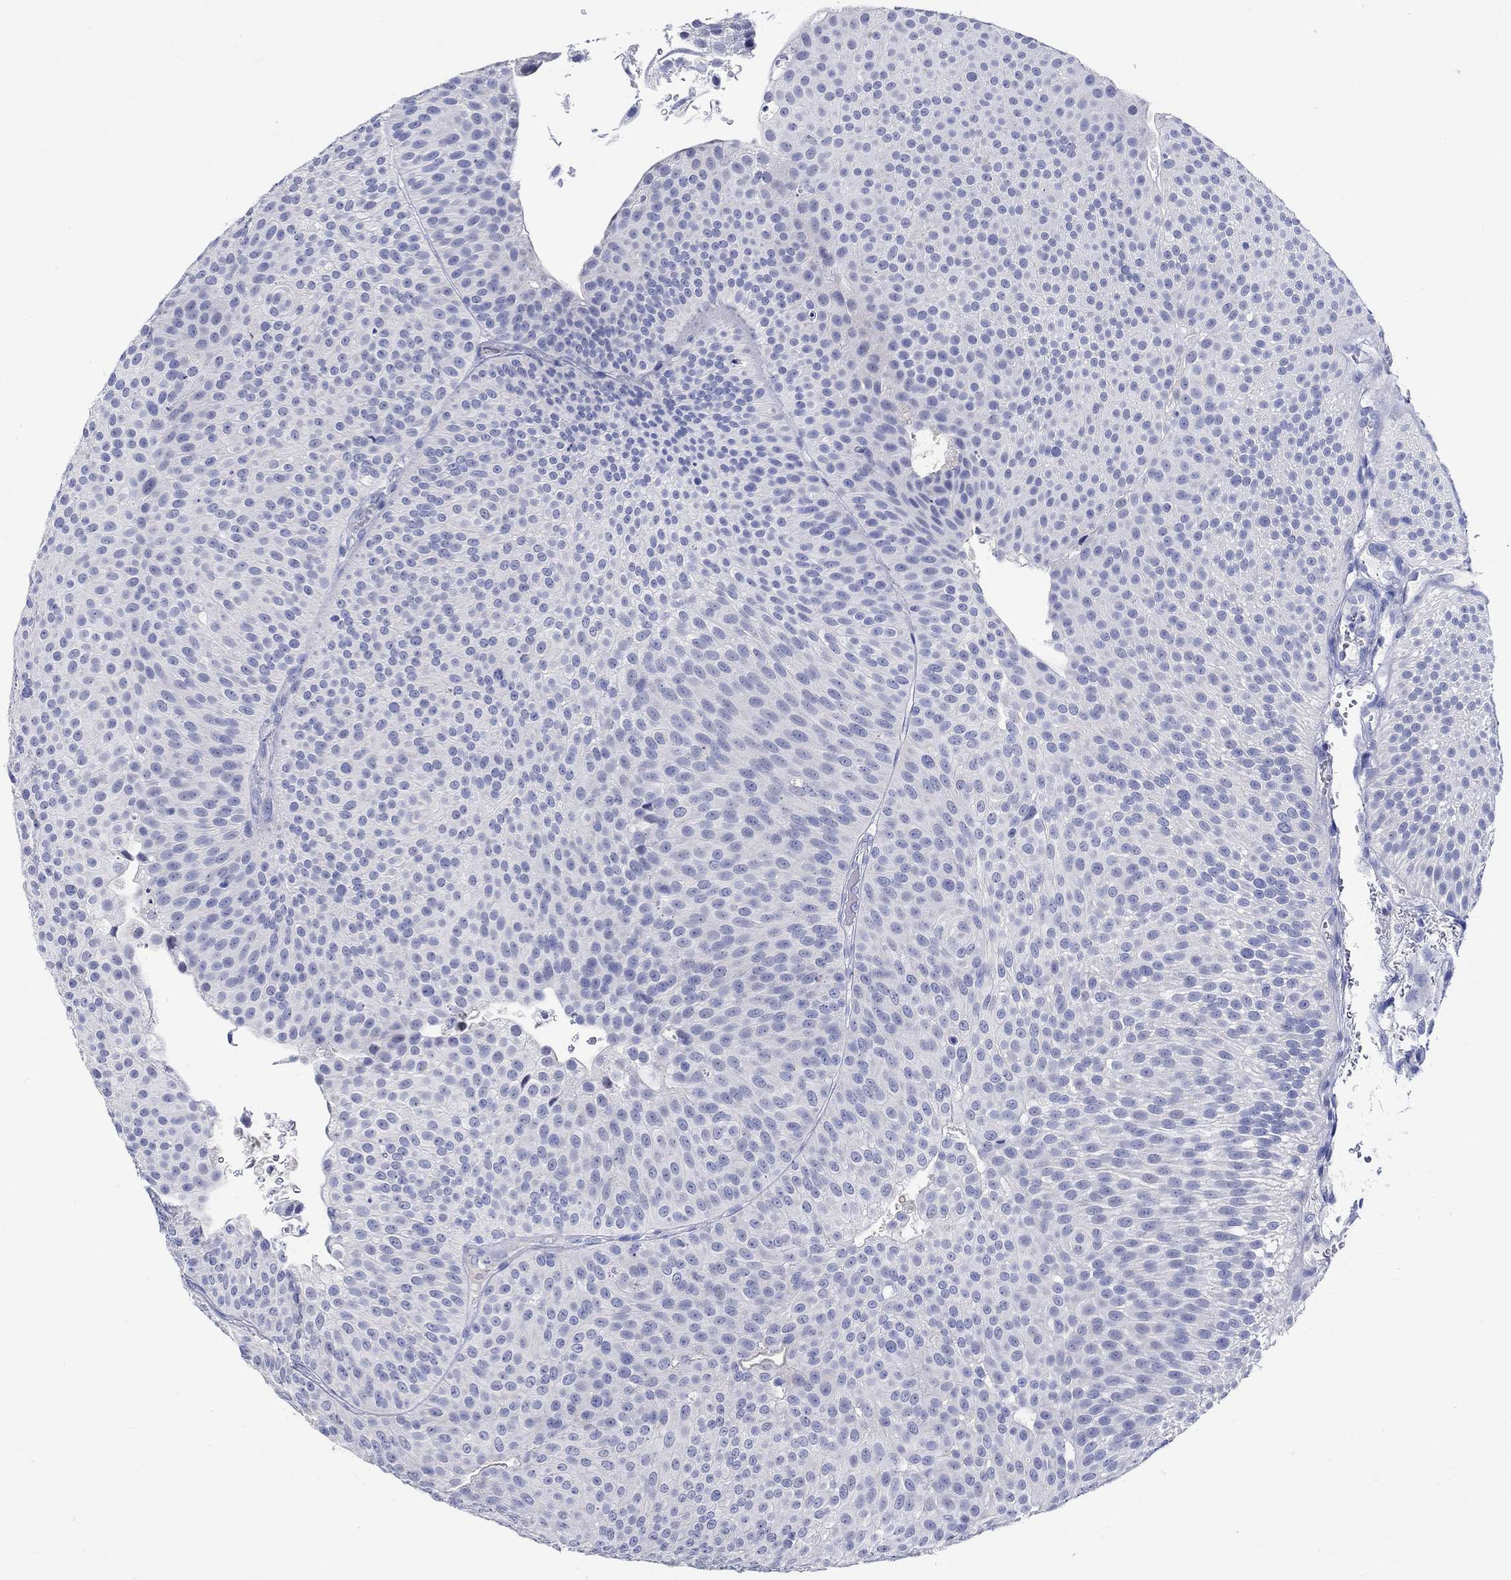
{"staining": {"intensity": "negative", "quantity": "none", "location": "none"}, "tissue": "urothelial cancer", "cell_type": "Tumor cells", "image_type": "cancer", "snomed": [{"axis": "morphology", "description": "Urothelial carcinoma, Low grade"}, {"axis": "topography", "description": "Urinary bladder"}], "caption": "Tumor cells show no significant protein staining in urothelial cancer.", "gene": "KLHL35", "patient": {"sex": "male", "age": 65}}